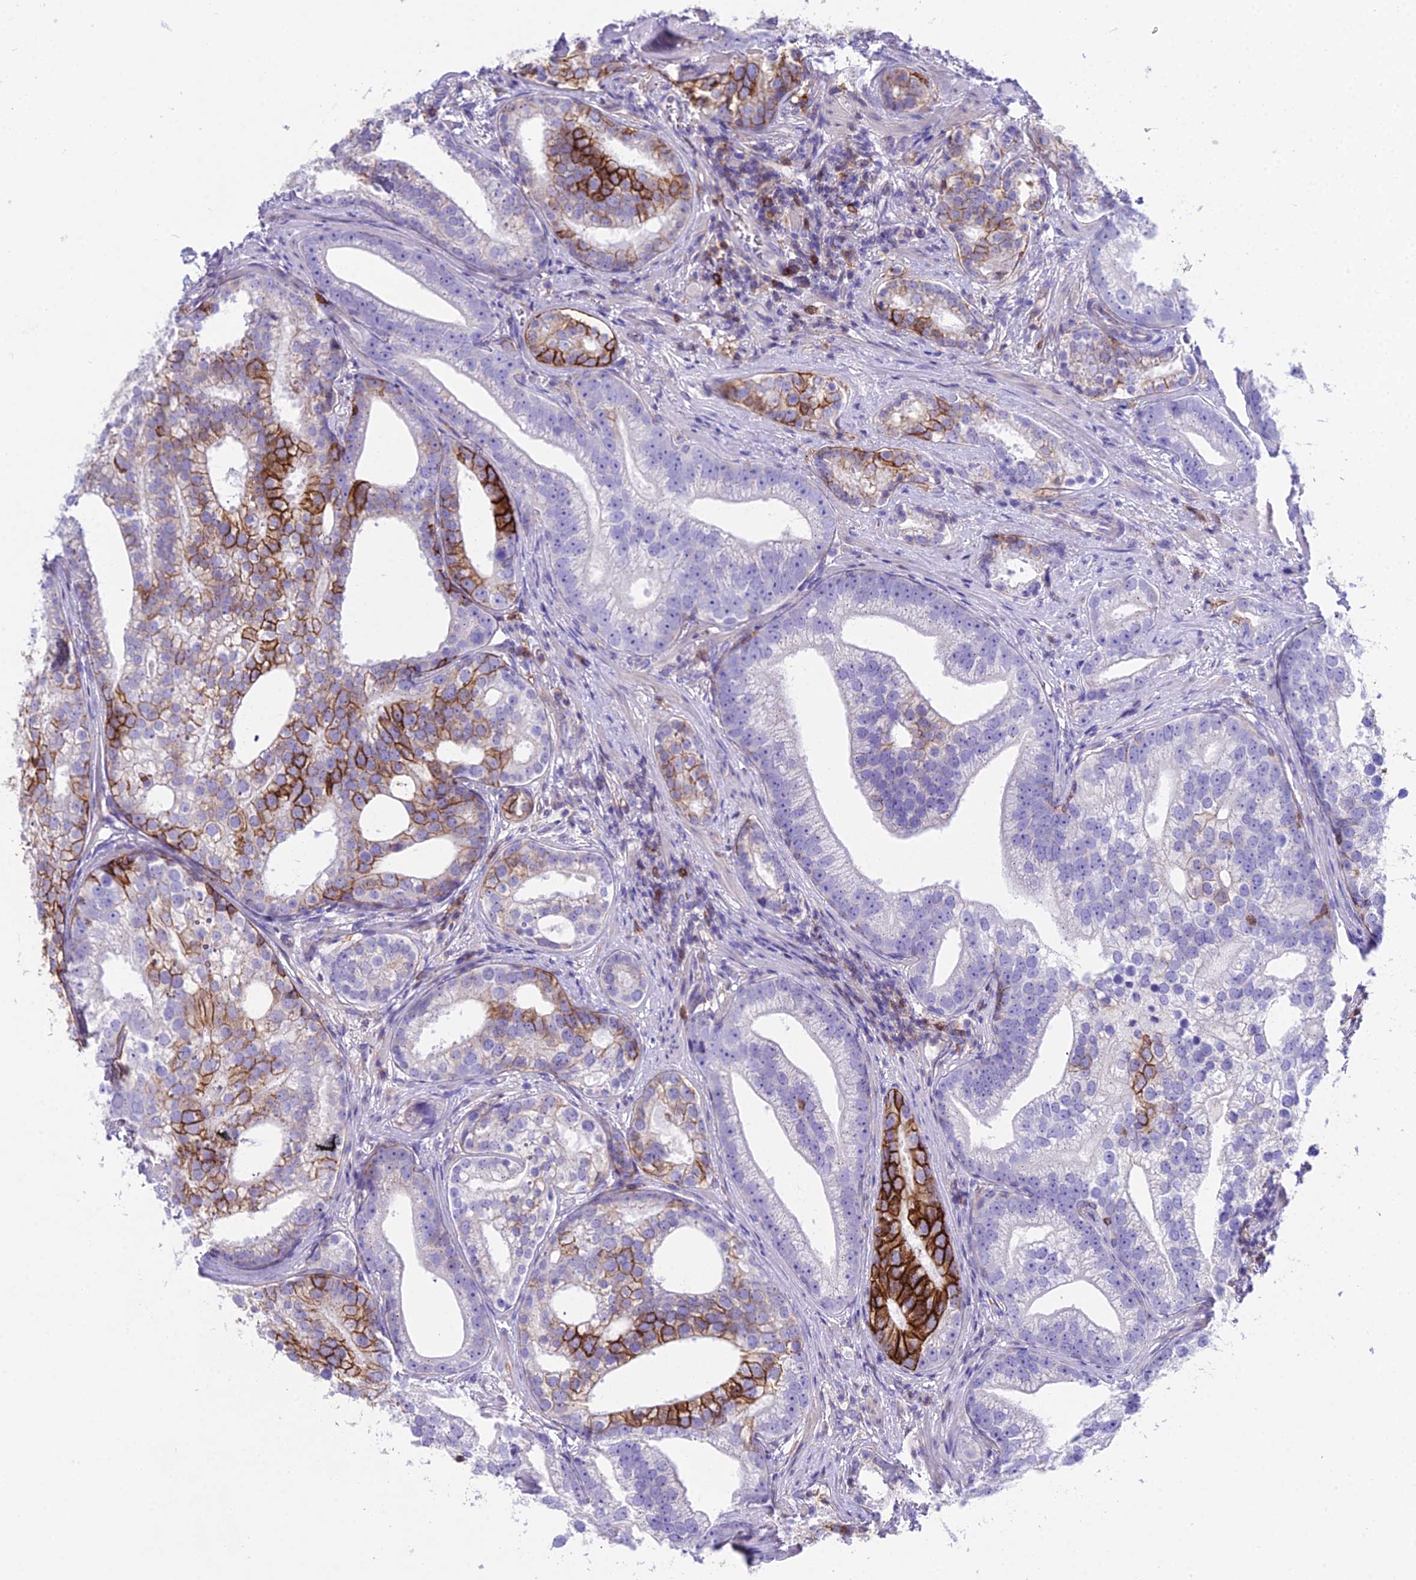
{"staining": {"intensity": "strong", "quantity": "<25%", "location": "cytoplasmic/membranous"}, "tissue": "prostate cancer", "cell_type": "Tumor cells", "image_type": "cancer", "snomed": [{"axis": "morphology", "description": "Adenocarcinoma, High grade"}, {"axis": "topography", "description": "Prostate"}], "caption": "Immunohistochemistry (IHC) (DAB) staining of human prostate cancer displays strong cytoplasmic/membranous protein expression in approximately <25% of tumor cells. (DAB (3,3'-diaminobenzidine) = brown stain, brightfield microscopy at high magnification).", "gene": "OR1Q1", "patient": {"sex": "male", "age": 75}}